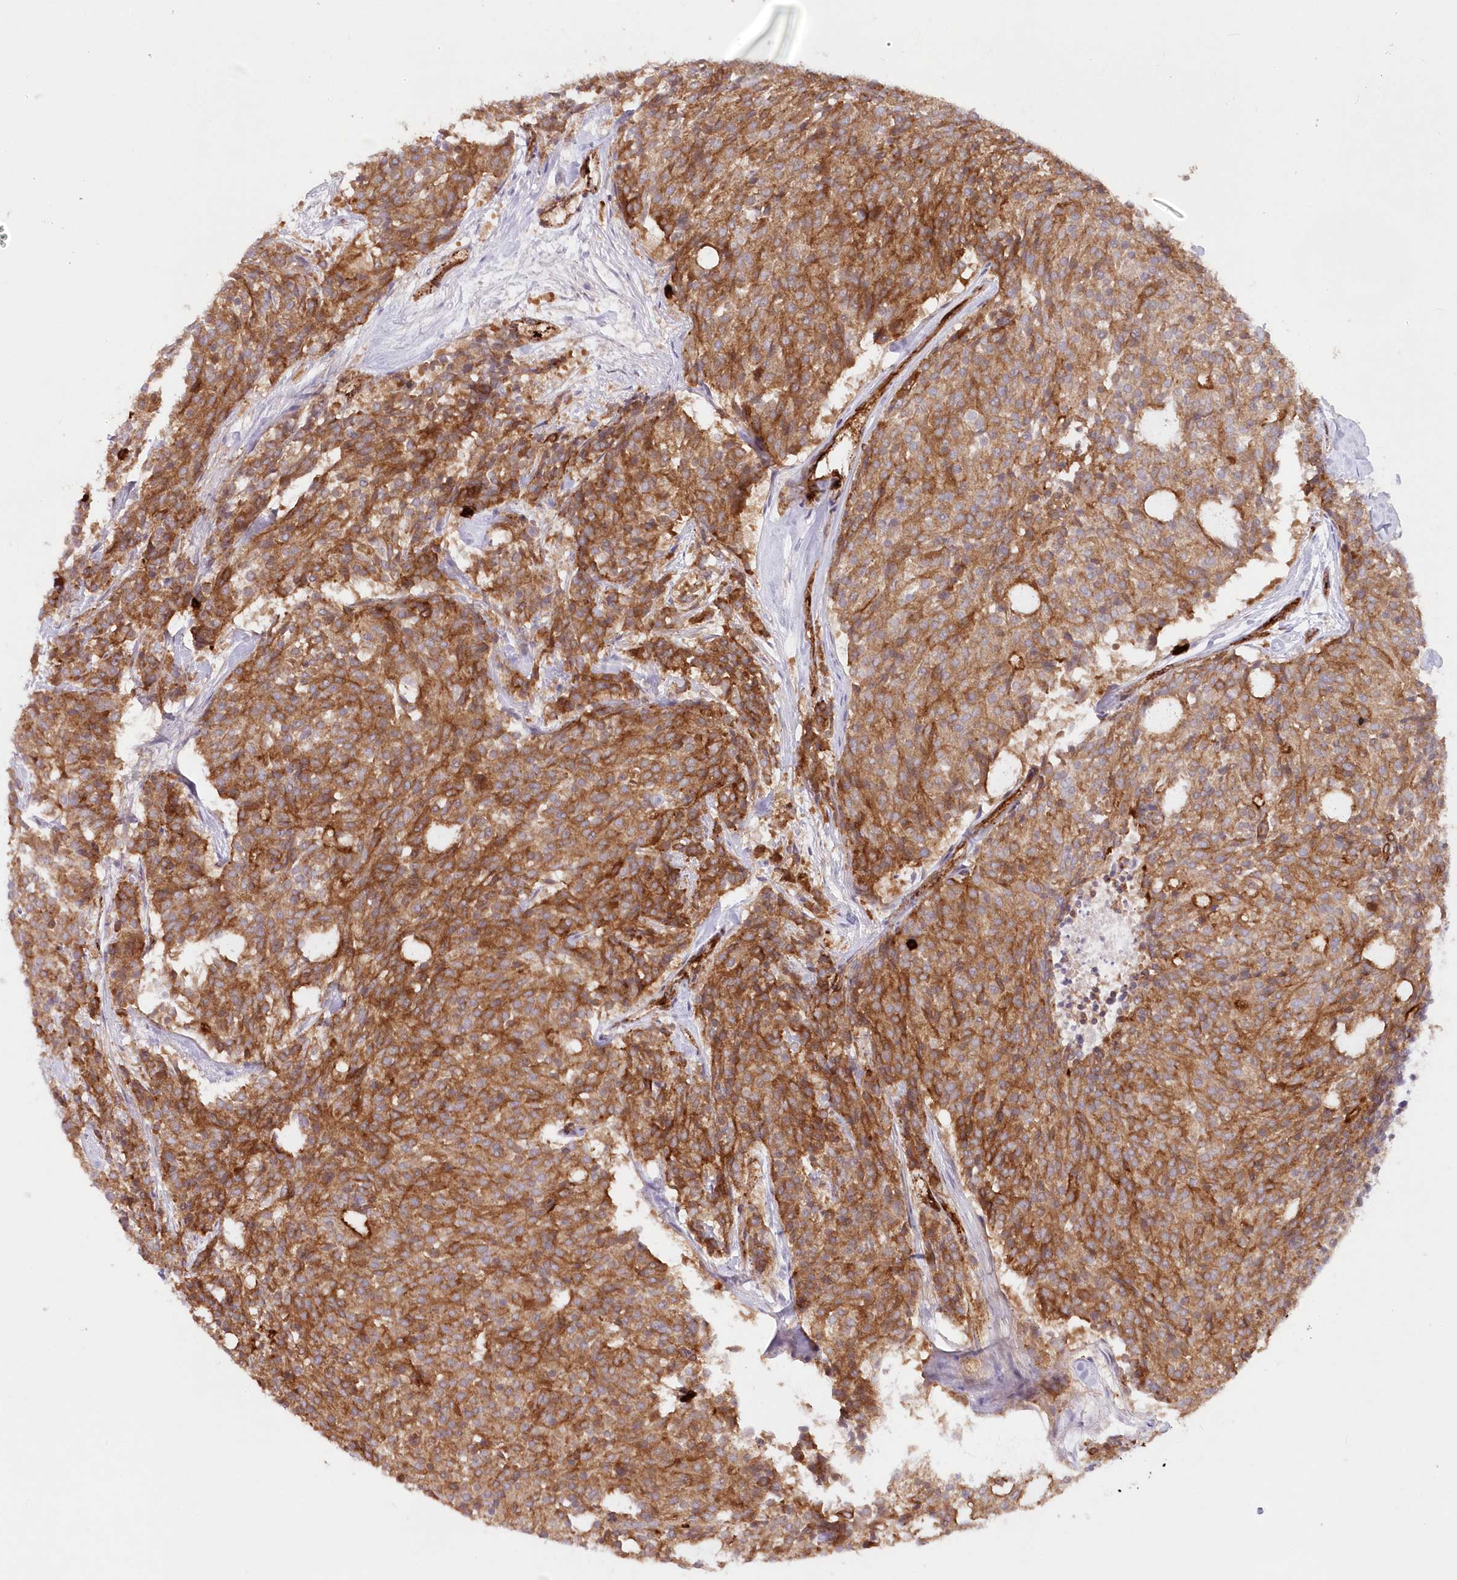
{"staining": {"intensity": "moderate", "quantity": ">75%", "location": "cytoplasmic/membranous"}, "tissue": "carcinoid", "cell_type": "Tumor cells", "image_type": "cancer", "snomed": [{"axis": "morphology", "description": "Carcinoid, malignant, NOS"}, {"axis": "topography", "description": "Pancreas"}], "caption": "Immunohistochemical staining of malignant carcinoid reveals medium levels of moderate cytoplasmic/membranous protein staining in about >75% of tumor cells.", "gene": "AFAP1L2", "patient": {"sex": "female", "age": 54}}